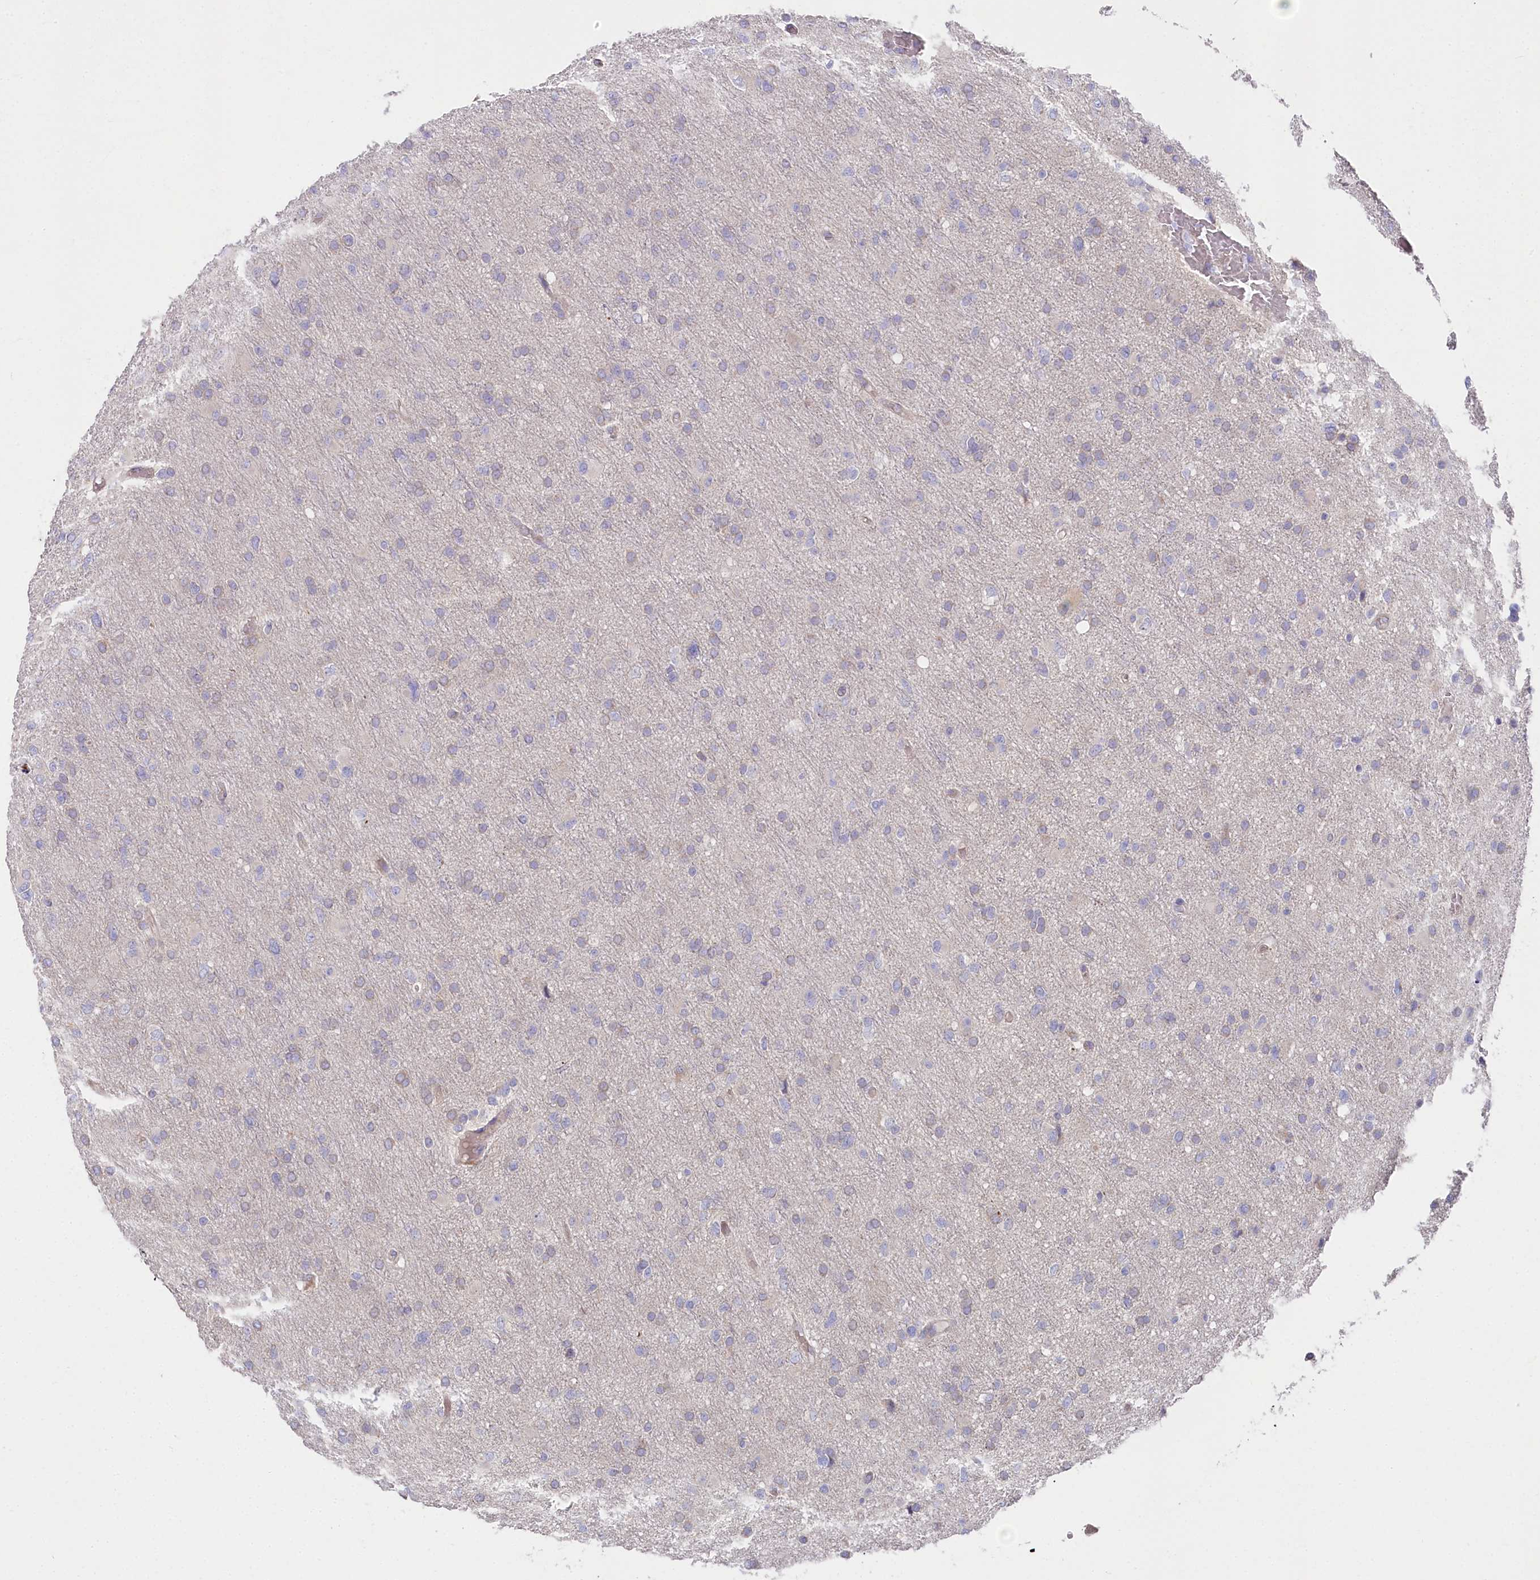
{"staining": {"intensity": "negative", "quantity": "none", "location": "none"}, "tissue": "glioma", "cell_type": "Tumor cells", "image_type": "cancer", "snomed": [{"axis": "morphology", "description": "Glioma, malignant, High grade"}, {"axis": "topography", "description": "Cerebral cortex"}], "caption": "The IHC histopathology image has no significant positivity in tumor cells of glioma tissue. (DAB immunohistochemistry visualized using brightfield microscopy, high magnification).", "gene": "POGLUT1", "patient": {"sex": "female", "age": 36}}